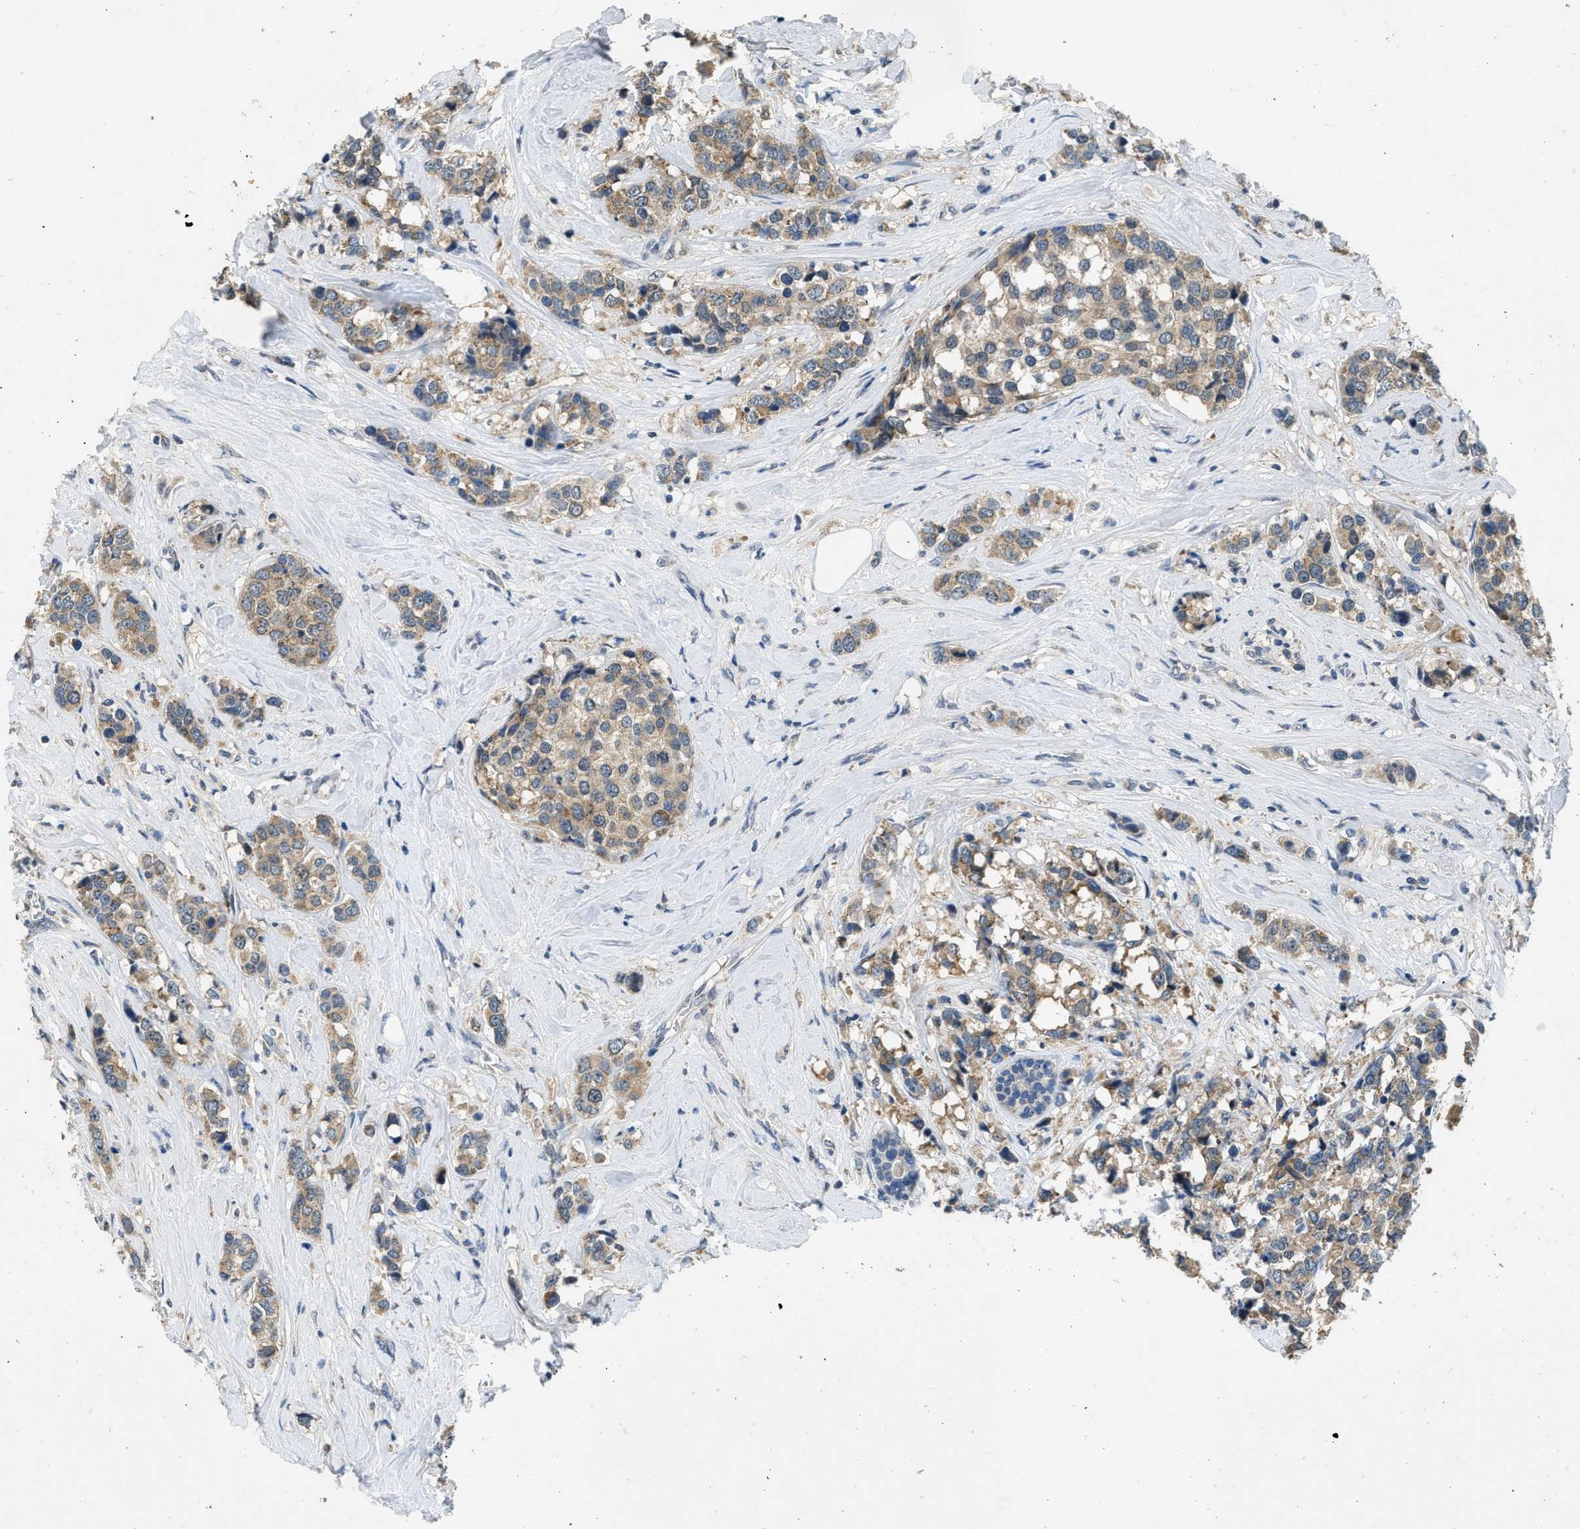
{"staining": {"intensity": "moderate", "quantity": ">75%", "location": "cytoplasmic/membranous"}, "tissue": "breast cancer", "cell_type": "Tumor cells", "image_type": "cancer", "snomed": [{"axis": "morphology", "description": "Lobular carcinoma"}, {"axis": "topography", "description": "Breast"}], "caption": "The micrograph displays a brown stain indicating the presence of a protein in the cytoplasmic/membranous of tumor cells in breast cancer. (IHC, brightfield microscopy, high magnification).", "gene": "TOMM34", "patient": {"sex": "female", "age": 59}}